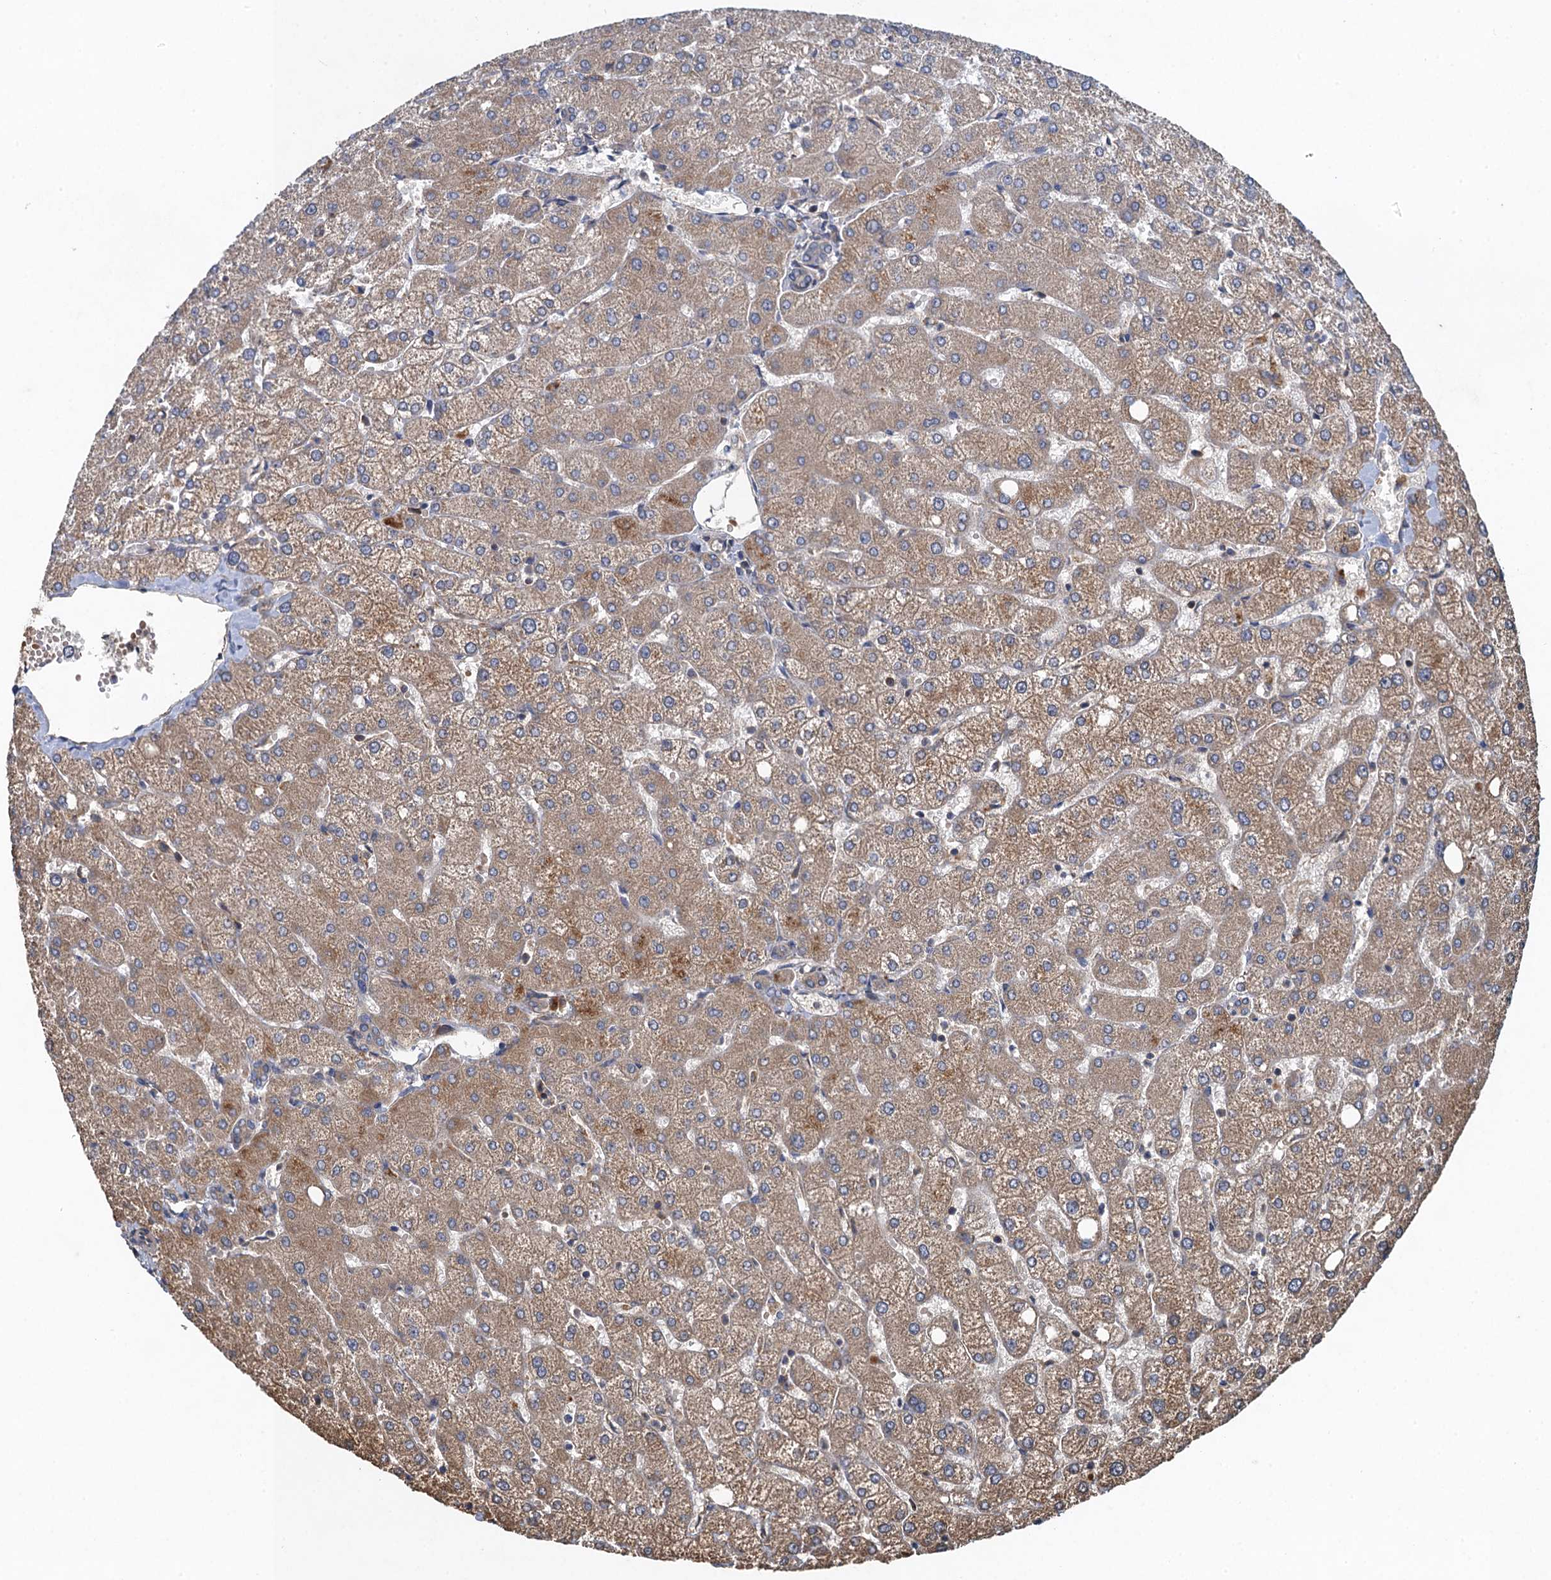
{"staining": {"intensity": "negative", "quantity": "none", "location": "none"}, "tissue": "liver", "cell_type": "Cholangiocytes", "image_type": "normal", "snomed": [{"axis": "morphology", "description": "Normal tissue, NOS"}, {"axis": "topography", "description": "Liver"}], "caption": "There is no significant staining in cholangiocytes of liver. Brightfield microscopy of IHC stained with DAB (brown) and hematoxylin (blue), captured at high magnification.", "gene": "SNAP29", "patient": {"sex": "female", "age": 54}}